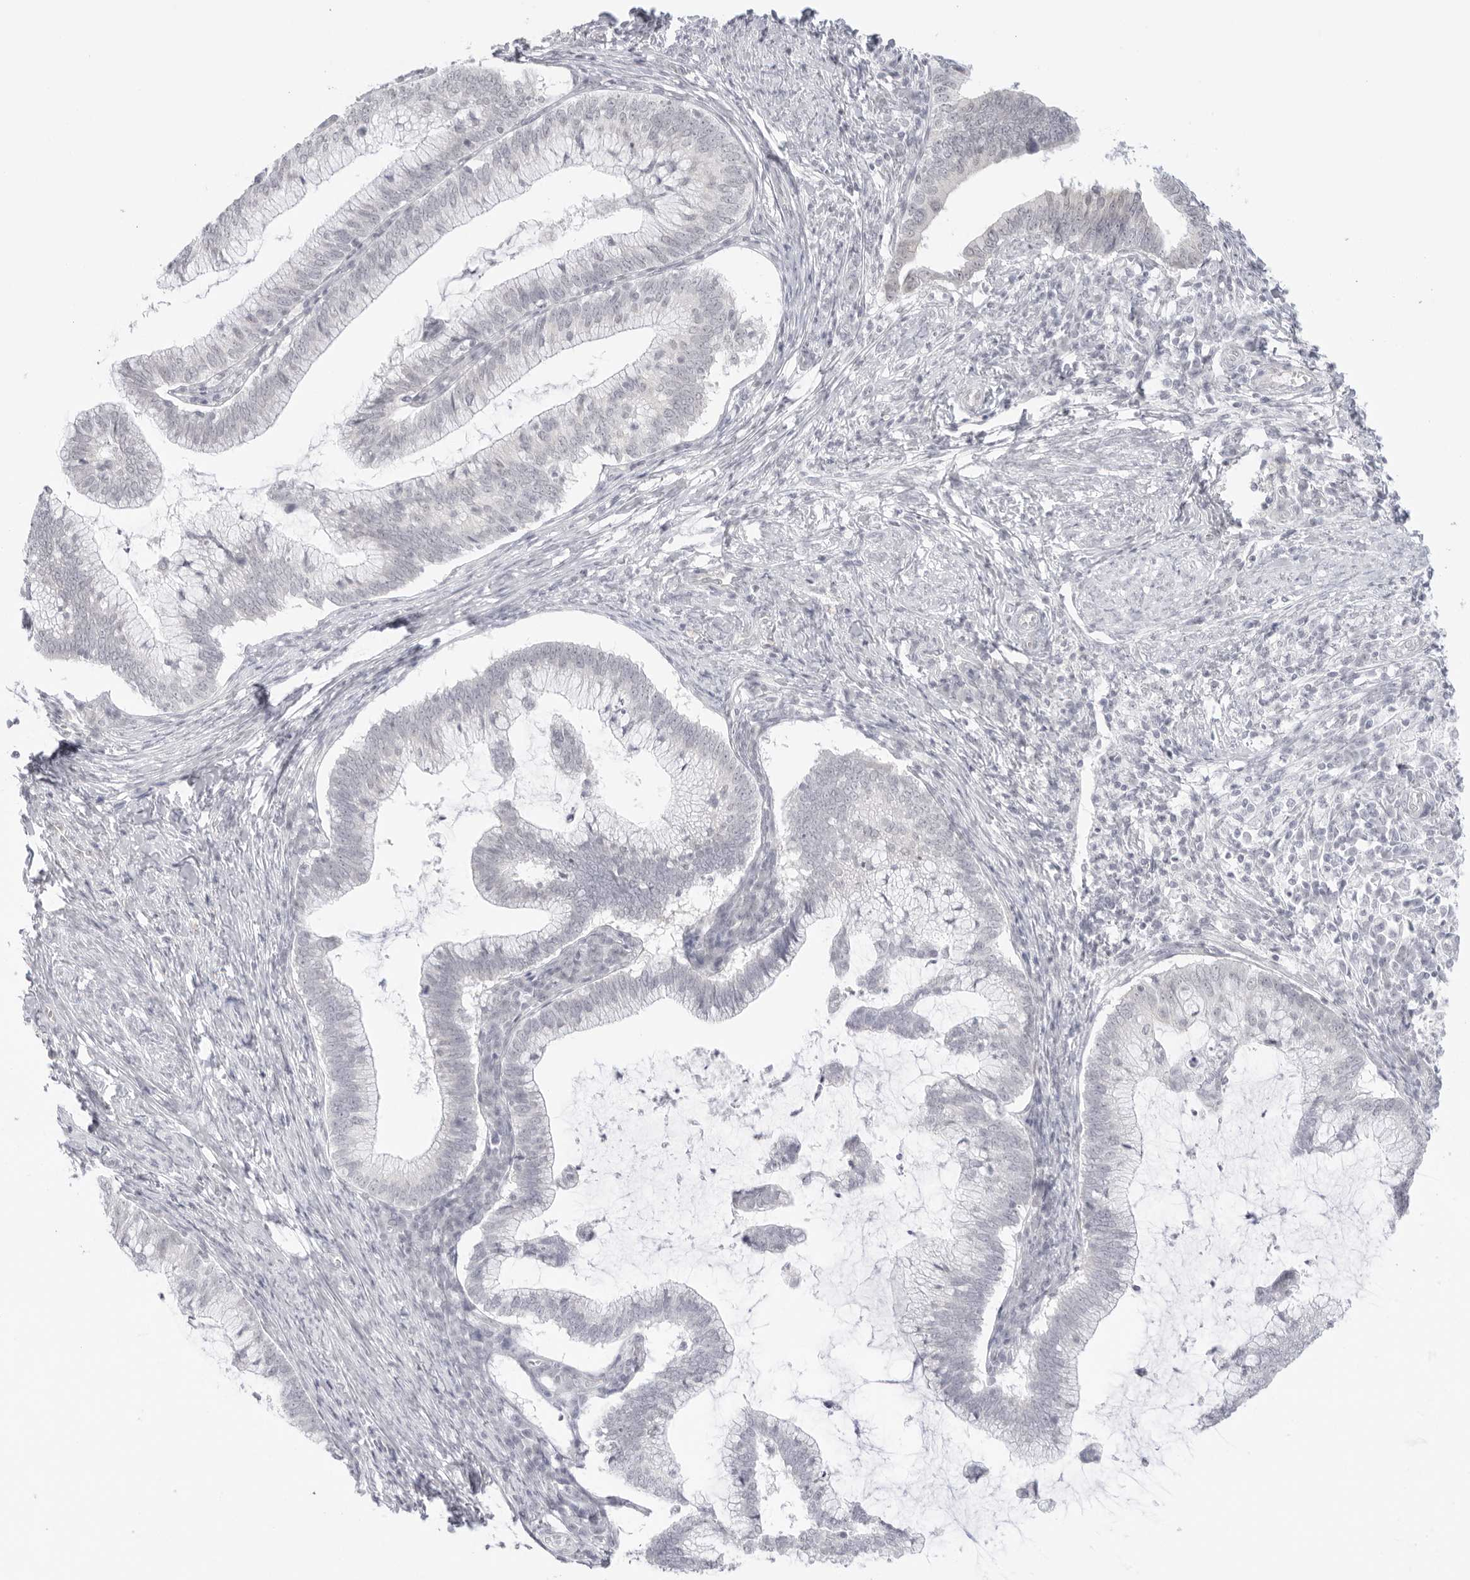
{"staining": {"intensity": "negative", "quantity": "none", "location": "none"}, "tissue": "cervical cancer", "cell_type": "Tumor cells", "image_type": "cancer", "snomed": [{"axis": "morphology", "description": "Adenocarcinoma, NOS"}, {"axis": "topography", "description": "Cervix"}], "caption": "Immunohistochemistry (IHC) of cervical adenocarcinoma displays no expression in tumor cells. Nuclei are stained in blue.", "gene": "MED18", "patient": {"sex": "female", "age": 36}}